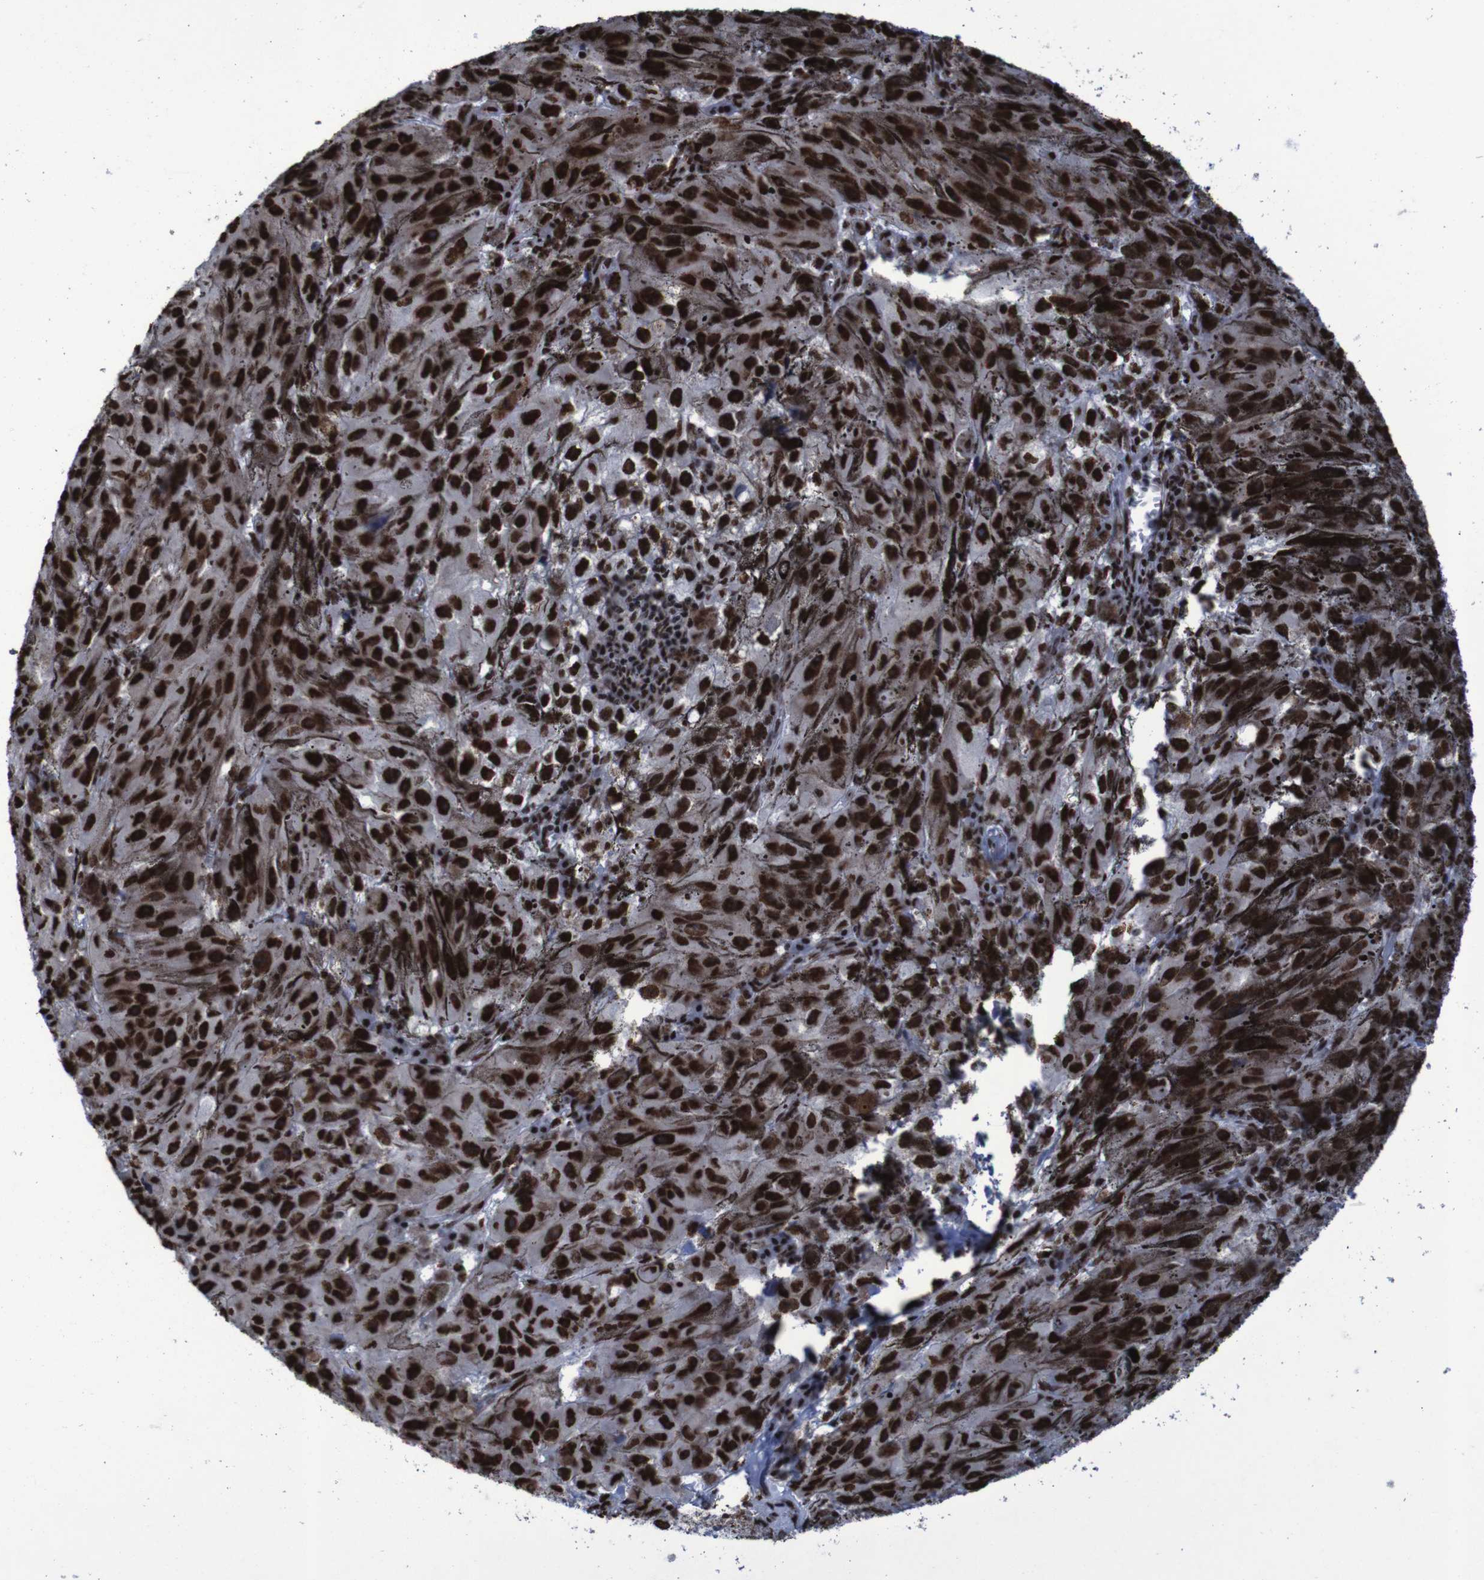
{"staining": {"intensity": "strong", "quantity": ">75%", "location": "nuclear"}, "tissue": "melanoma", "cell_type": "Tumor cells", "image_type": "cancer", "snomed": [{"axis": "morphology", "description": "Malignant melanoma, NOS"}, {"axis": "topography", "description": "Skin"}], "caption": "Melanoma stained with a brown dye shows strong nuclear positive expression in approximately >75% of tumor cells.", "gene": "HNRNPR", "patient": {"sex": "female", "age": 104}}